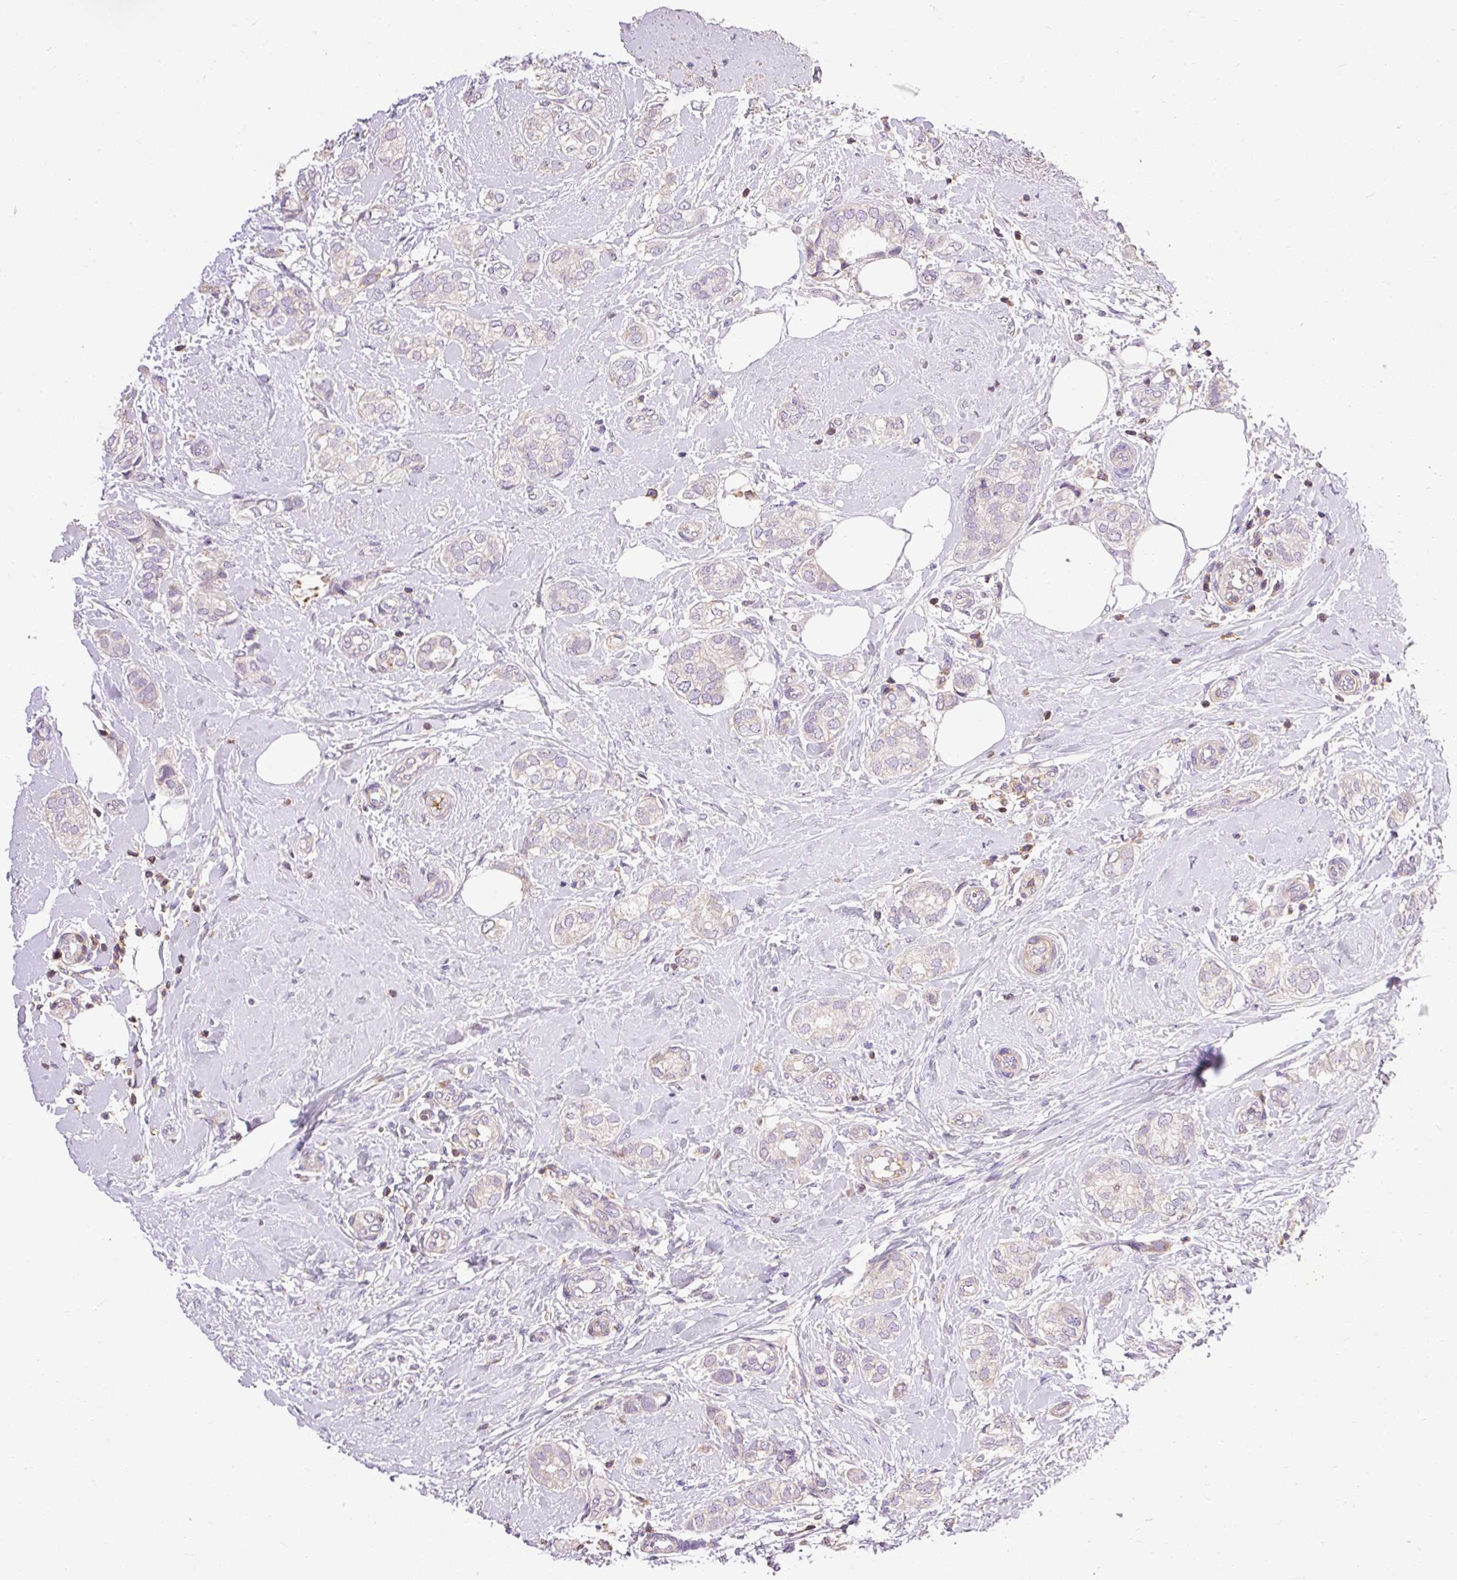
{"staining": {"intensity": "negative", "quantity": "none", "location": "none"}, "tissue": "breast cancer", "cell_type": "Tumor cells", "image_type": "cancer", "snomed": [{"axis": "morphology", "description": "Duct carcinoma"}, {"axis": "topography", "description": "Breast"}], "caption": "High power microscopy photomicrograph of an IHC histopathology image of breast invasive ductal carcinoma, revealing no significant staining in tumor cells.", "gene": "IMMT", "patient": {"sex": "female", "age": 73}}